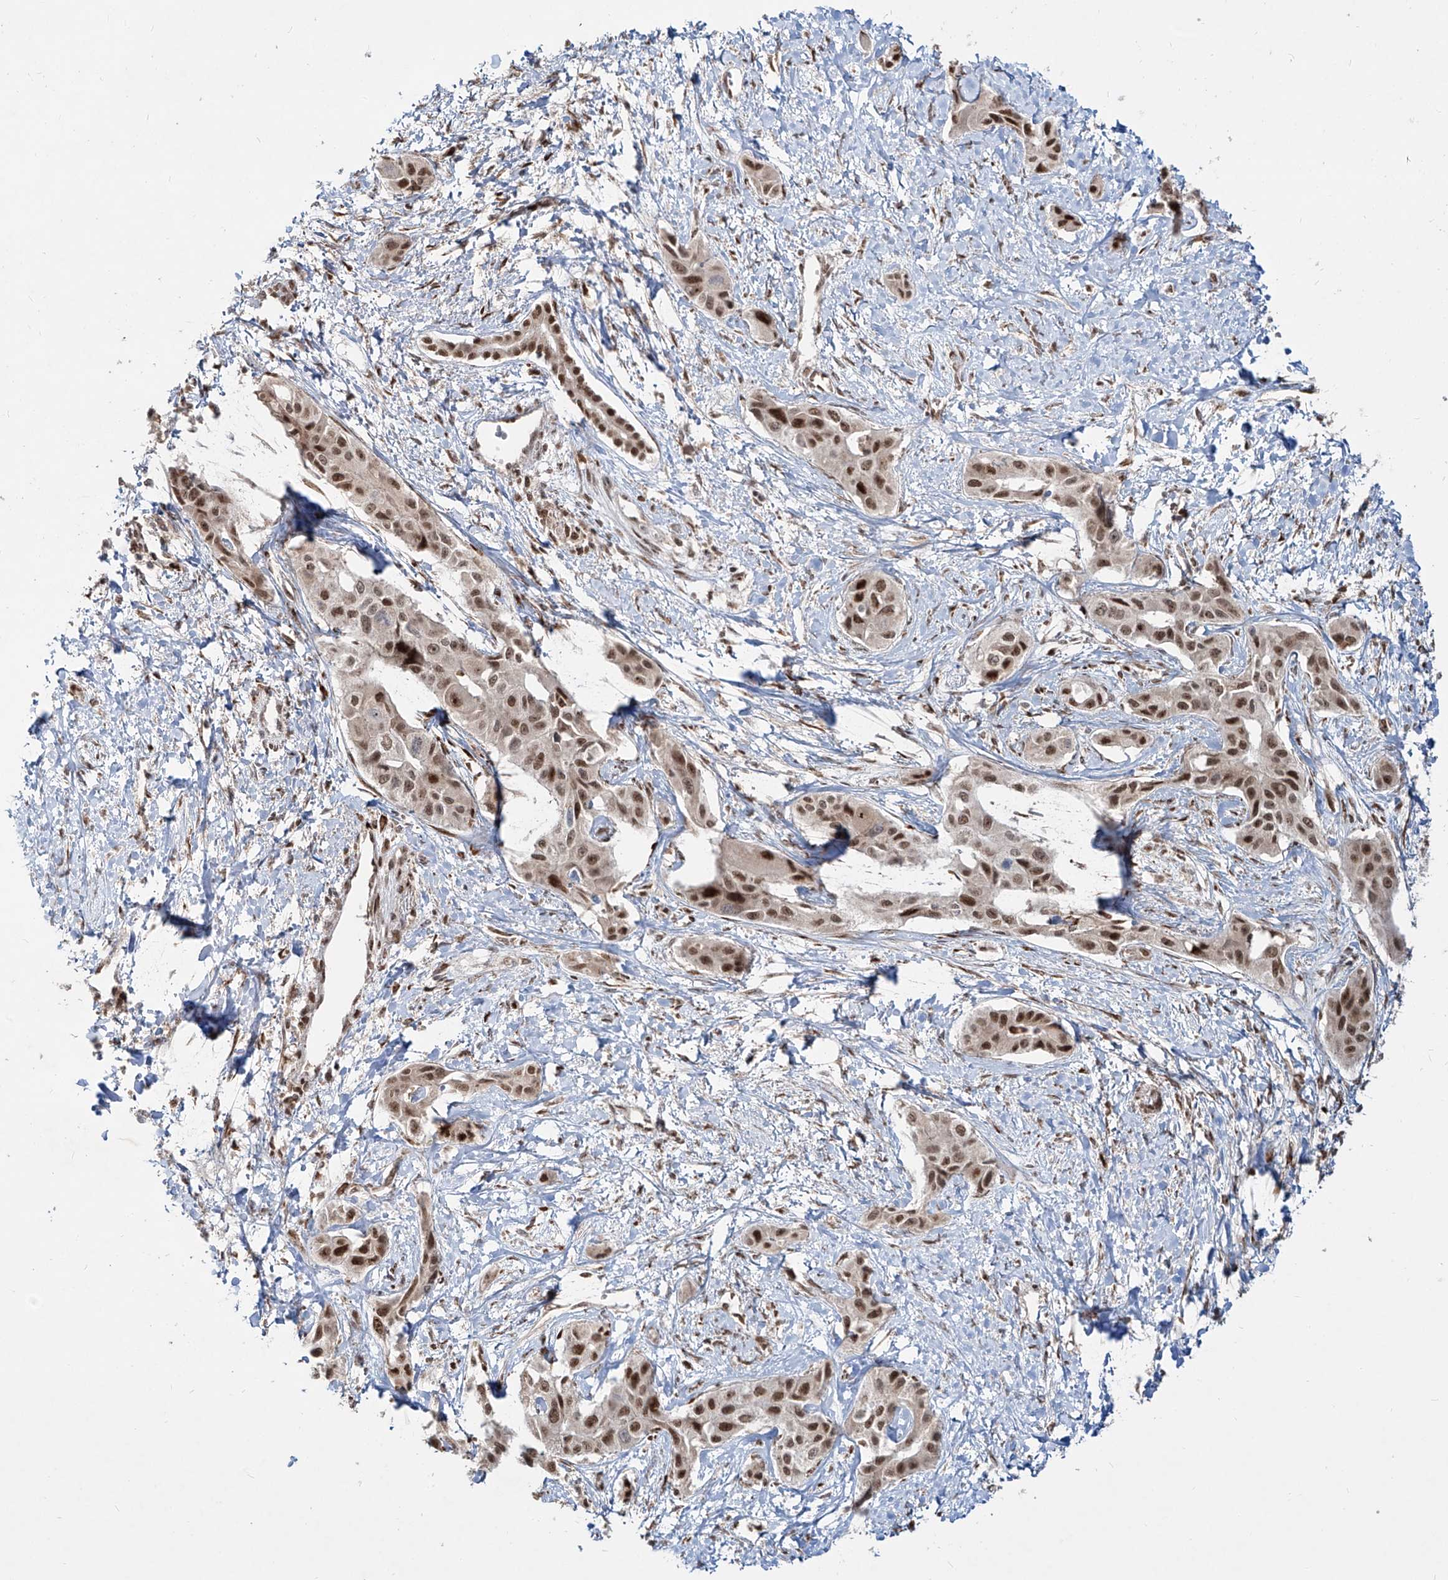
{"staining": {"intensity": "moderate", "quantity": ">75%", "location": "nuclear"}, "tissue": "liver cancer", "cell_type": "Tumor cells", "image_type": "cancer", "snomed": [{"axis": "morphology", "description": "Cholangiocarcinoma"}, {"axis": "topography", "description": "Liver"}], "caption": "The immunohistochemical stain highlights moderate nuclear positivity in tumor cells of liver cholangiocarcinoma tissue.", "gene": "ZNF710", "patient": {"sex": "male", "age": 59}}